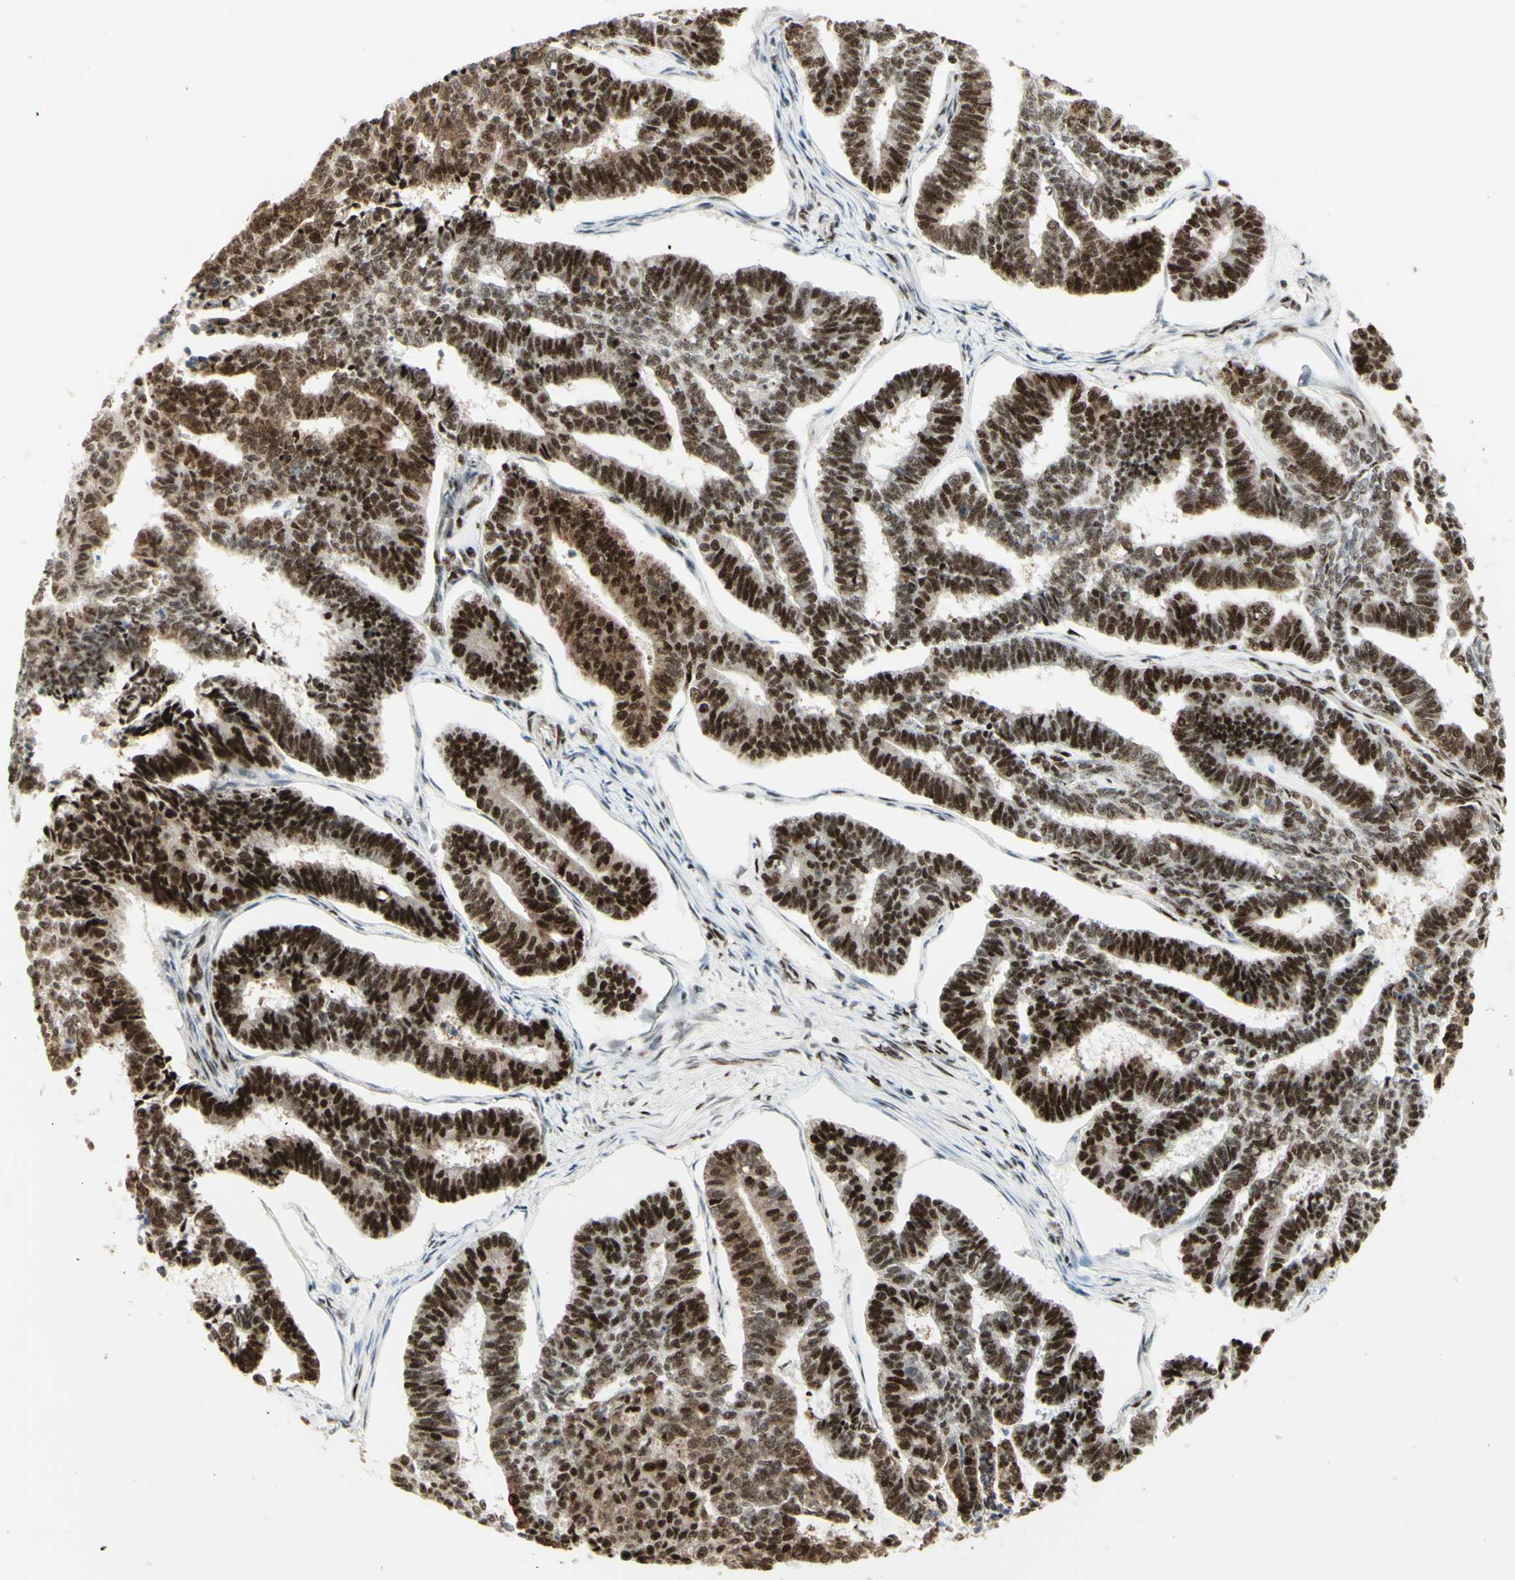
{"staining": {"intensity": "strong", "quantity": "25%-75%", "location": "nuclear"}, "tissue": "endometrial cancer", "cell_type": "Tumor cells", "image_type": "cancer", "snomed": [{"axis": "morphology", "description": "Adenocarcinoma, NOS"}, {"axis": "topography", "description": "Endometrium"}], "caption": "Adenocarcinoma (endometrial) stained for a protein reveals strong nuclear positivity in tumor cells. (Brightfield microscopy of DAB IHC at high magnification).", "gene": "DHX9", "patient": {"sex": "female", "age": 70}}